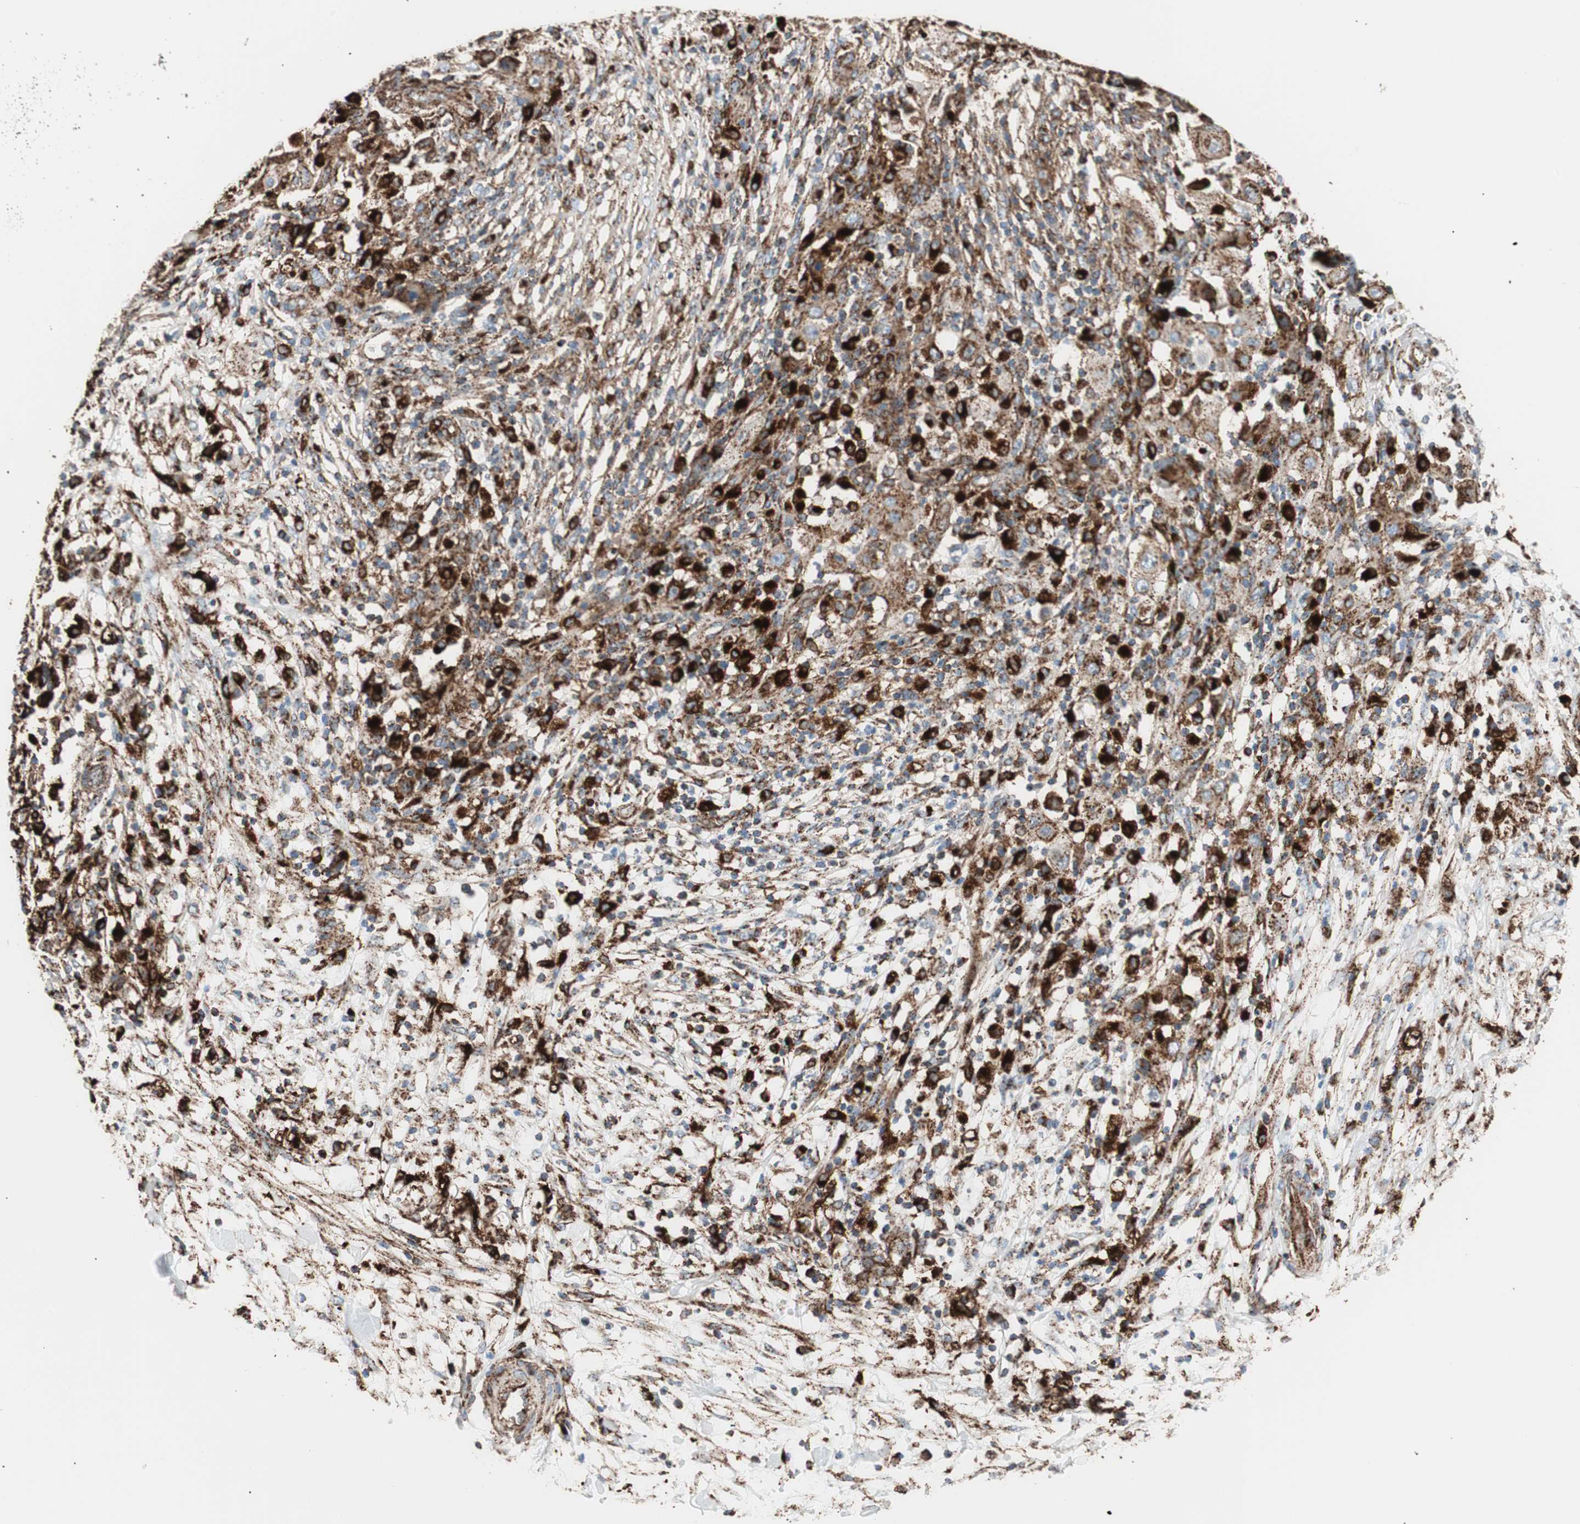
{"staining": {"intensity": "strong", "quantity": ">75%", "location": "cytoplasmic/membranous"}, "tissue": "ovarian cancer", "cell_type": "Tumor cells", "image_type": "cancer", "snomed": [{"axis": "morphology", "description": "Carcinoma, endometroid"}, {"axis": "topography", "description": "Ovary"}], "caption": "About >75% of tumor cells in ovarian cancer (endometroid carcinoma) demonstrate strong cytoplasmic/membranous protein positivity as visualized by brown immunohistochemical staining.", "gene": "LAMP1", "patient": {"sex": "female", "age": 42}}